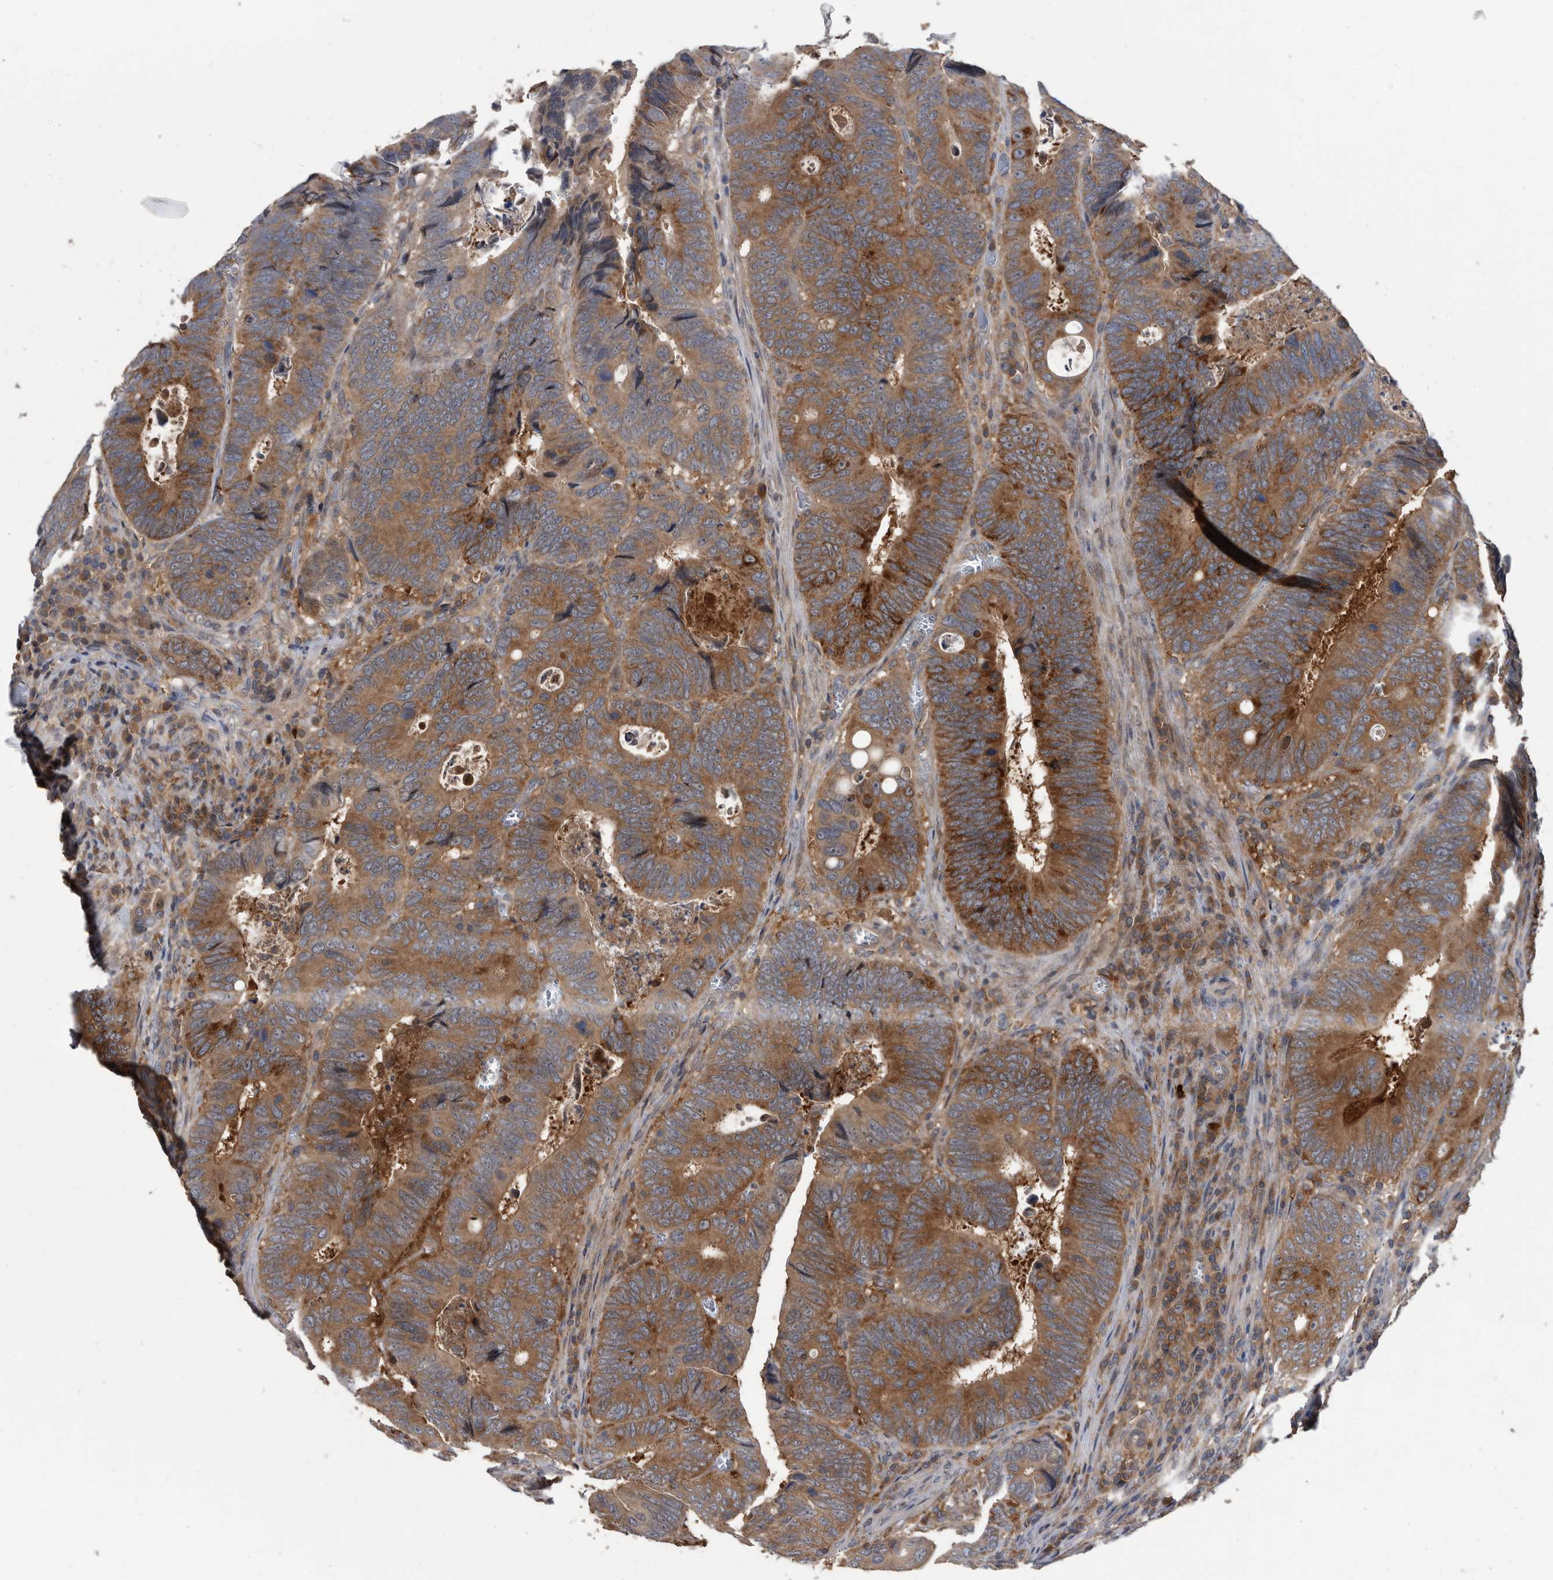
{"staining": {"intensity": "moderate", "quantity": ">75%", "location": "cytoplasmic/membranous"}, "tissue": "colorectal cancer", "cell_type": "Tumor cells", "image_type": "cancer", "snomed": [{"axis": "morphology", "description": "Adenocarcinoma, NOS"}, {"axis": "topography", "description": "Colon"}], "caption": "This is a histology image of immunohistochemistry staining of colorectal adenocarcinoma, which shows moderate staining in the cytoplasmic/membranous of tumor cells.", "gene": "APEH", "patient": {"sex": "male", "age": 72}}